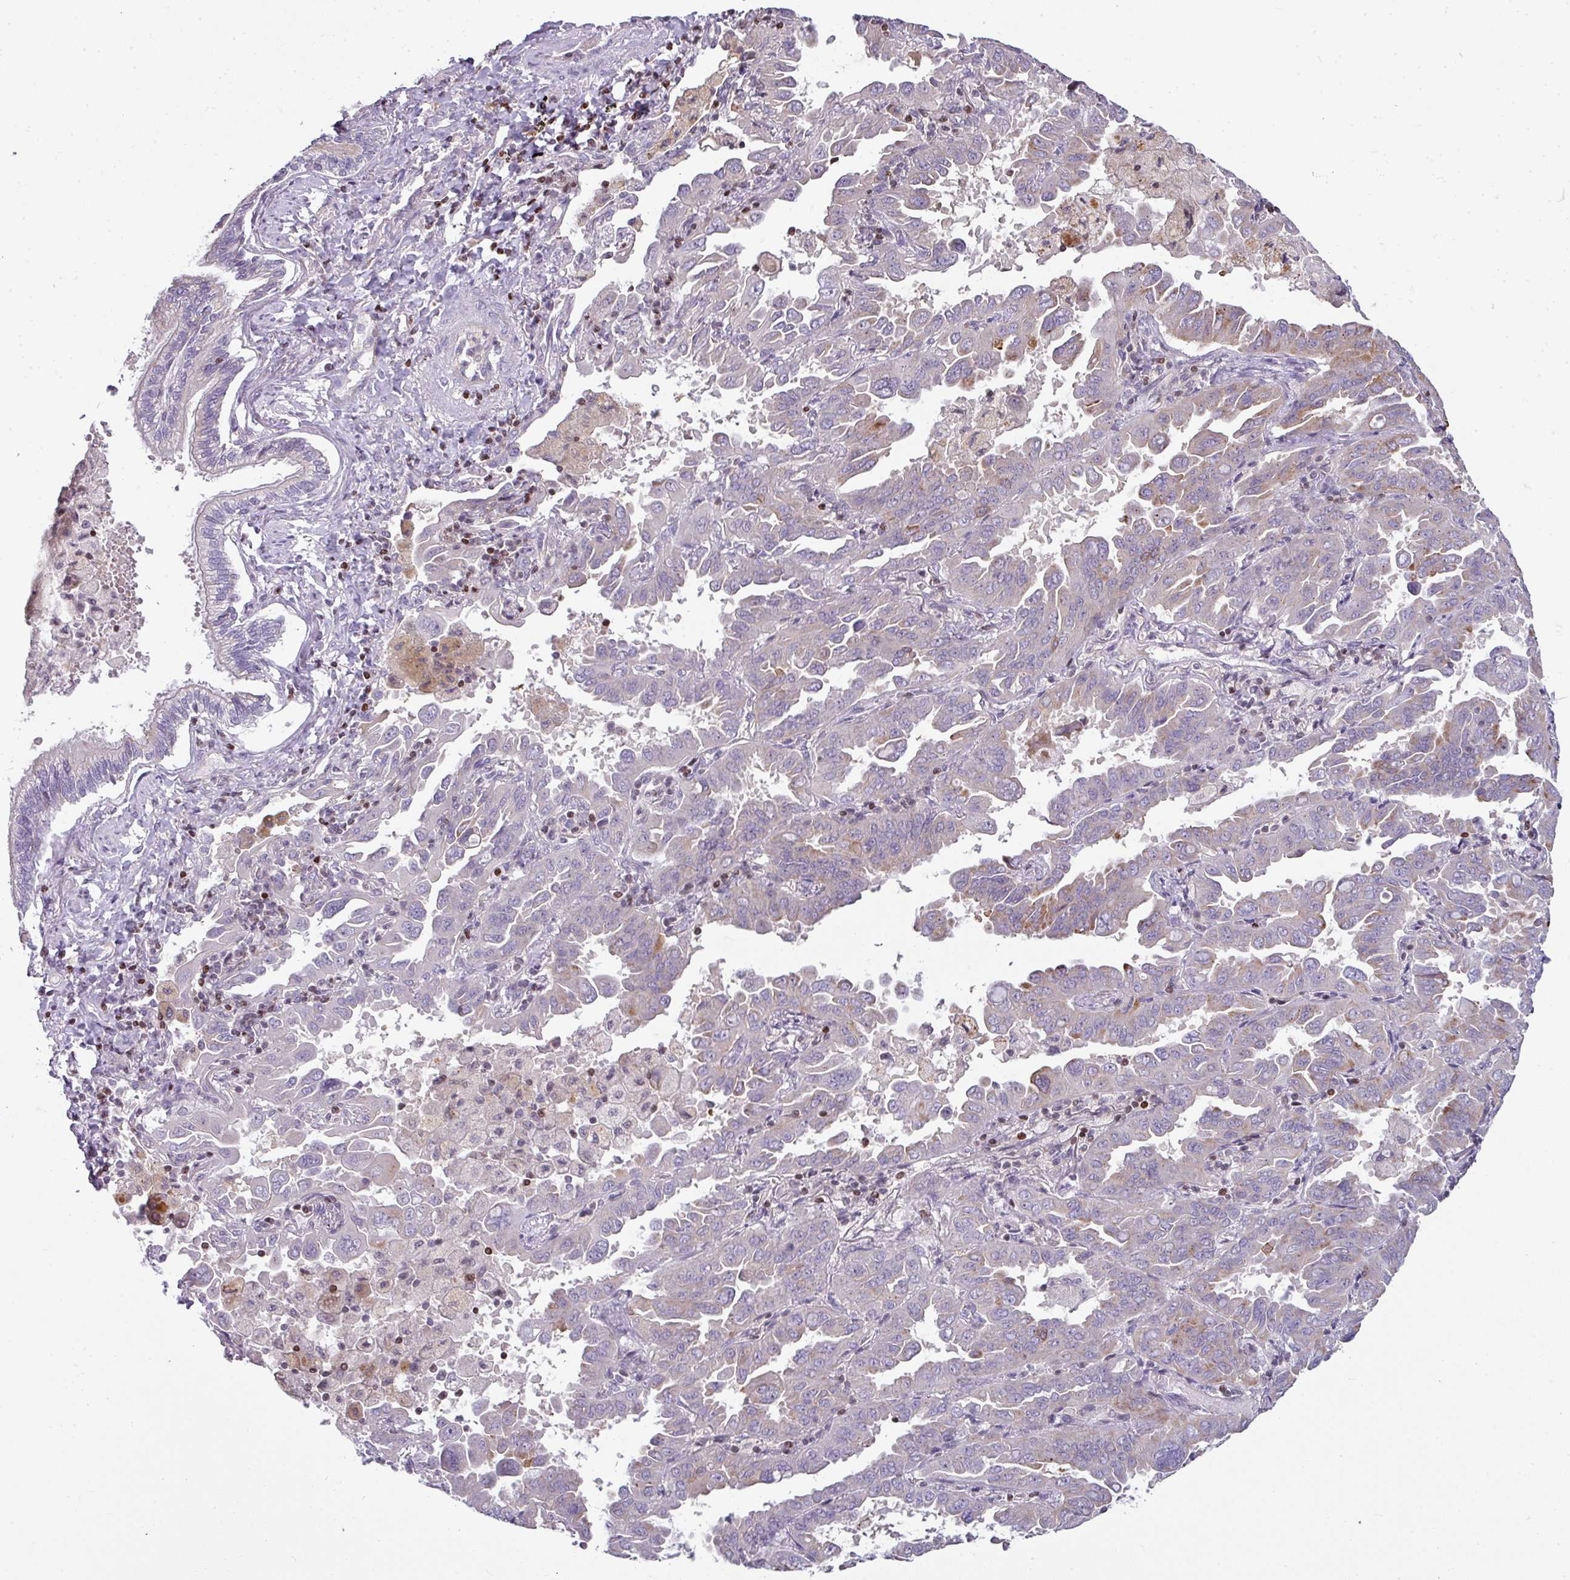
{"staining": {"intensity": "weak", "quantity": "<25%", "location": "cytoplasmic/membranous"}, "tissue": "lung cancer", "cell_type": "Tumor cells", "image_type": "cancer", "snomed": [{"axis": "morphology", "description": "Adenocarcinoma, NOS"}, {"axis": "topography", "description": "Lung"}], "caption": "Immunohistochemical staining of lung cancer demonstrates no significant positivity in tumor cells. (DAB (3,3'-diaminobenzidine) immunohistochemistry (IHC), high magnification).", "gene": "STAT5A", "patient": {"sex": "male", "age": 64}}